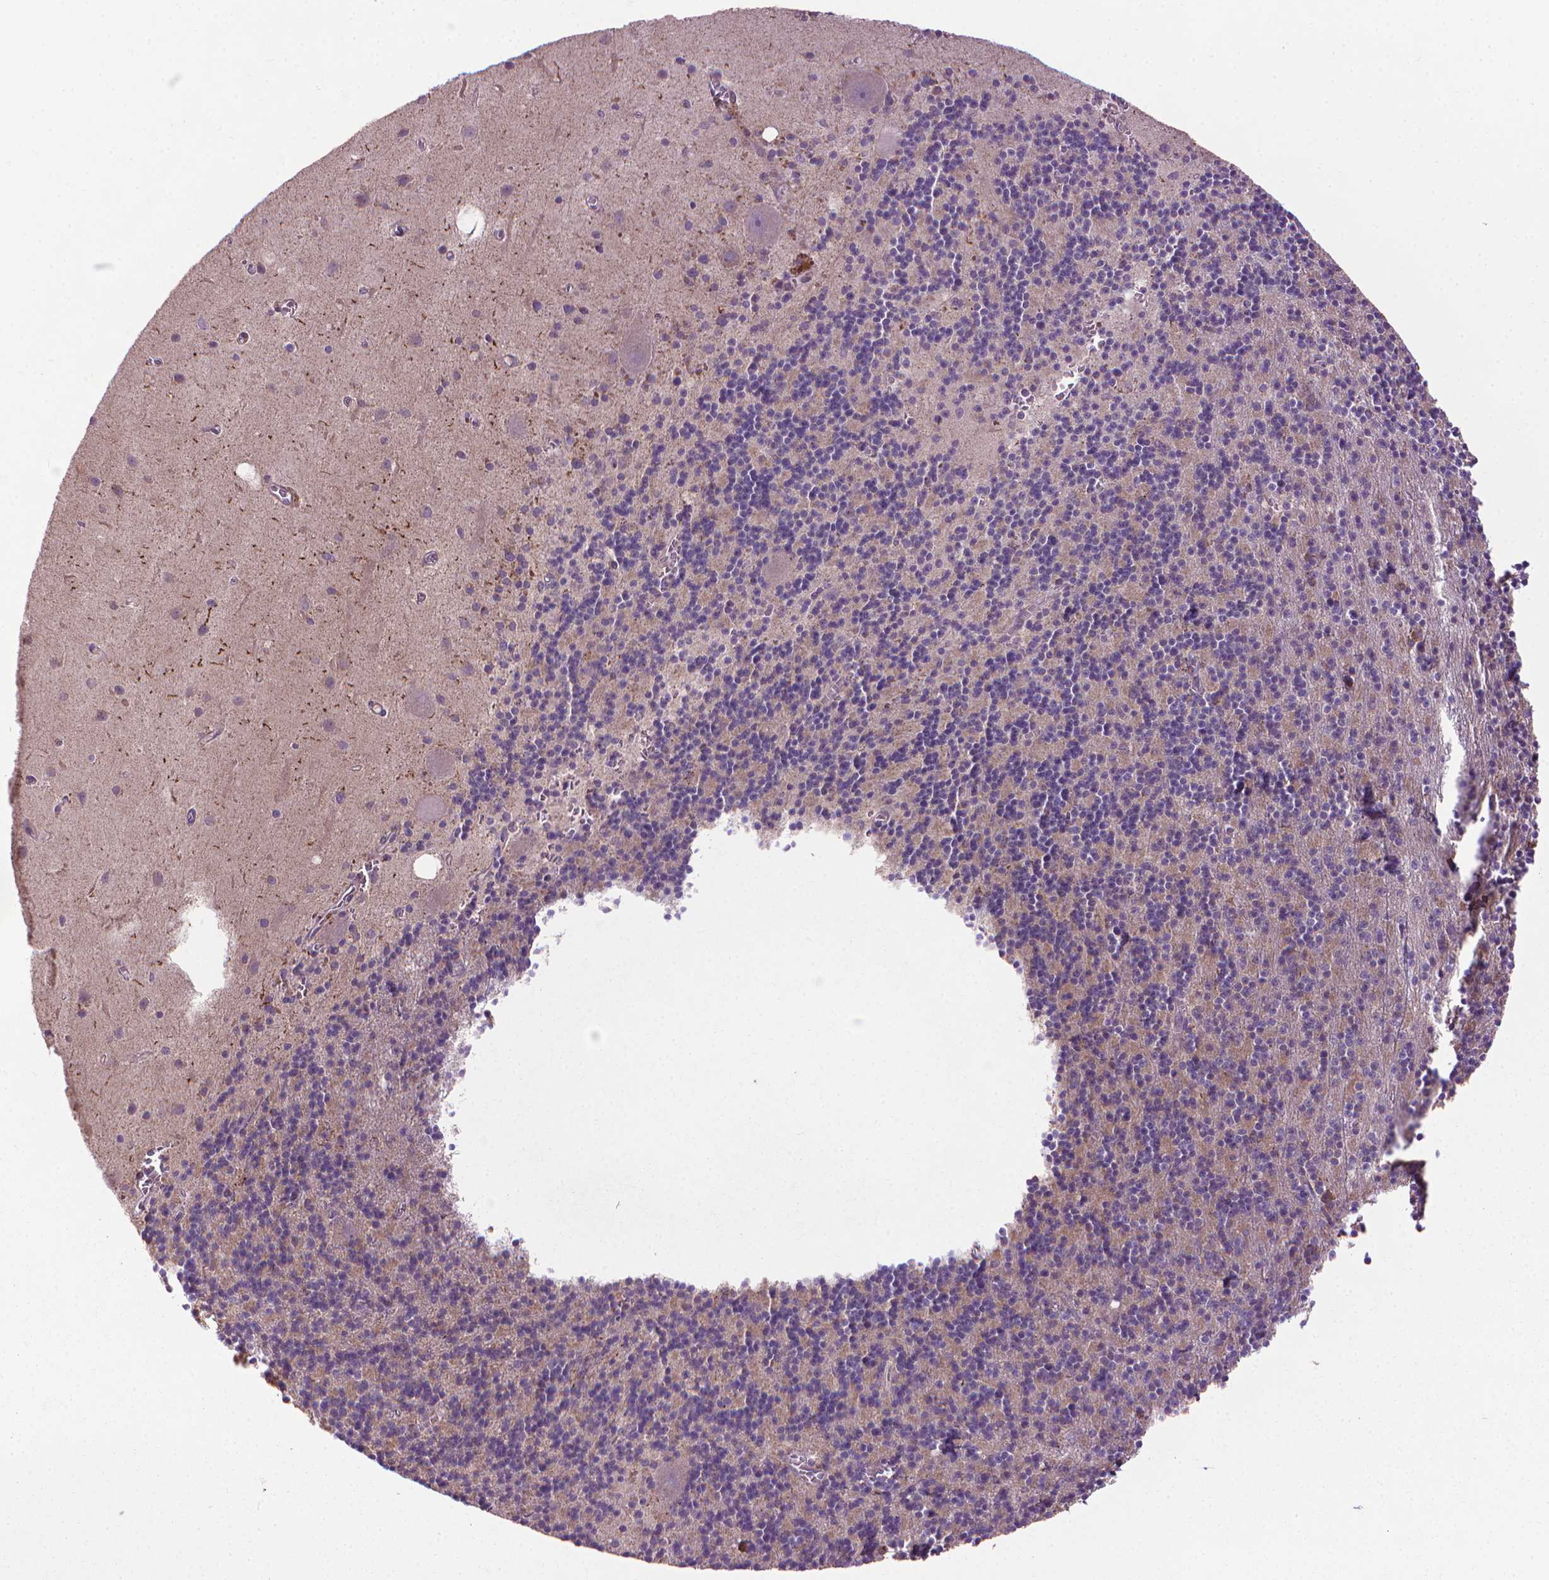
{"staining": {"intensity": "negative", "quantity": "none", "location": "none"}, "tissue": "cerebellum", "cell_type": "Cells in granular layer", "image_type": "normal", "snomed": [{"axis": "morphology", "description": "Normal tissue, NOS"}, {"axis": "topography", "description": "Cerebellum"}], "caption": "DAB immunohistochemical staining of unremarkable human cerebellum exhibits no significant expression in cells in granular layer. (Immunohistochemistry, brightfield microscopy, high magnification).", "gene": "MYH14", "patient": {"sex": "male", "age": 70}}